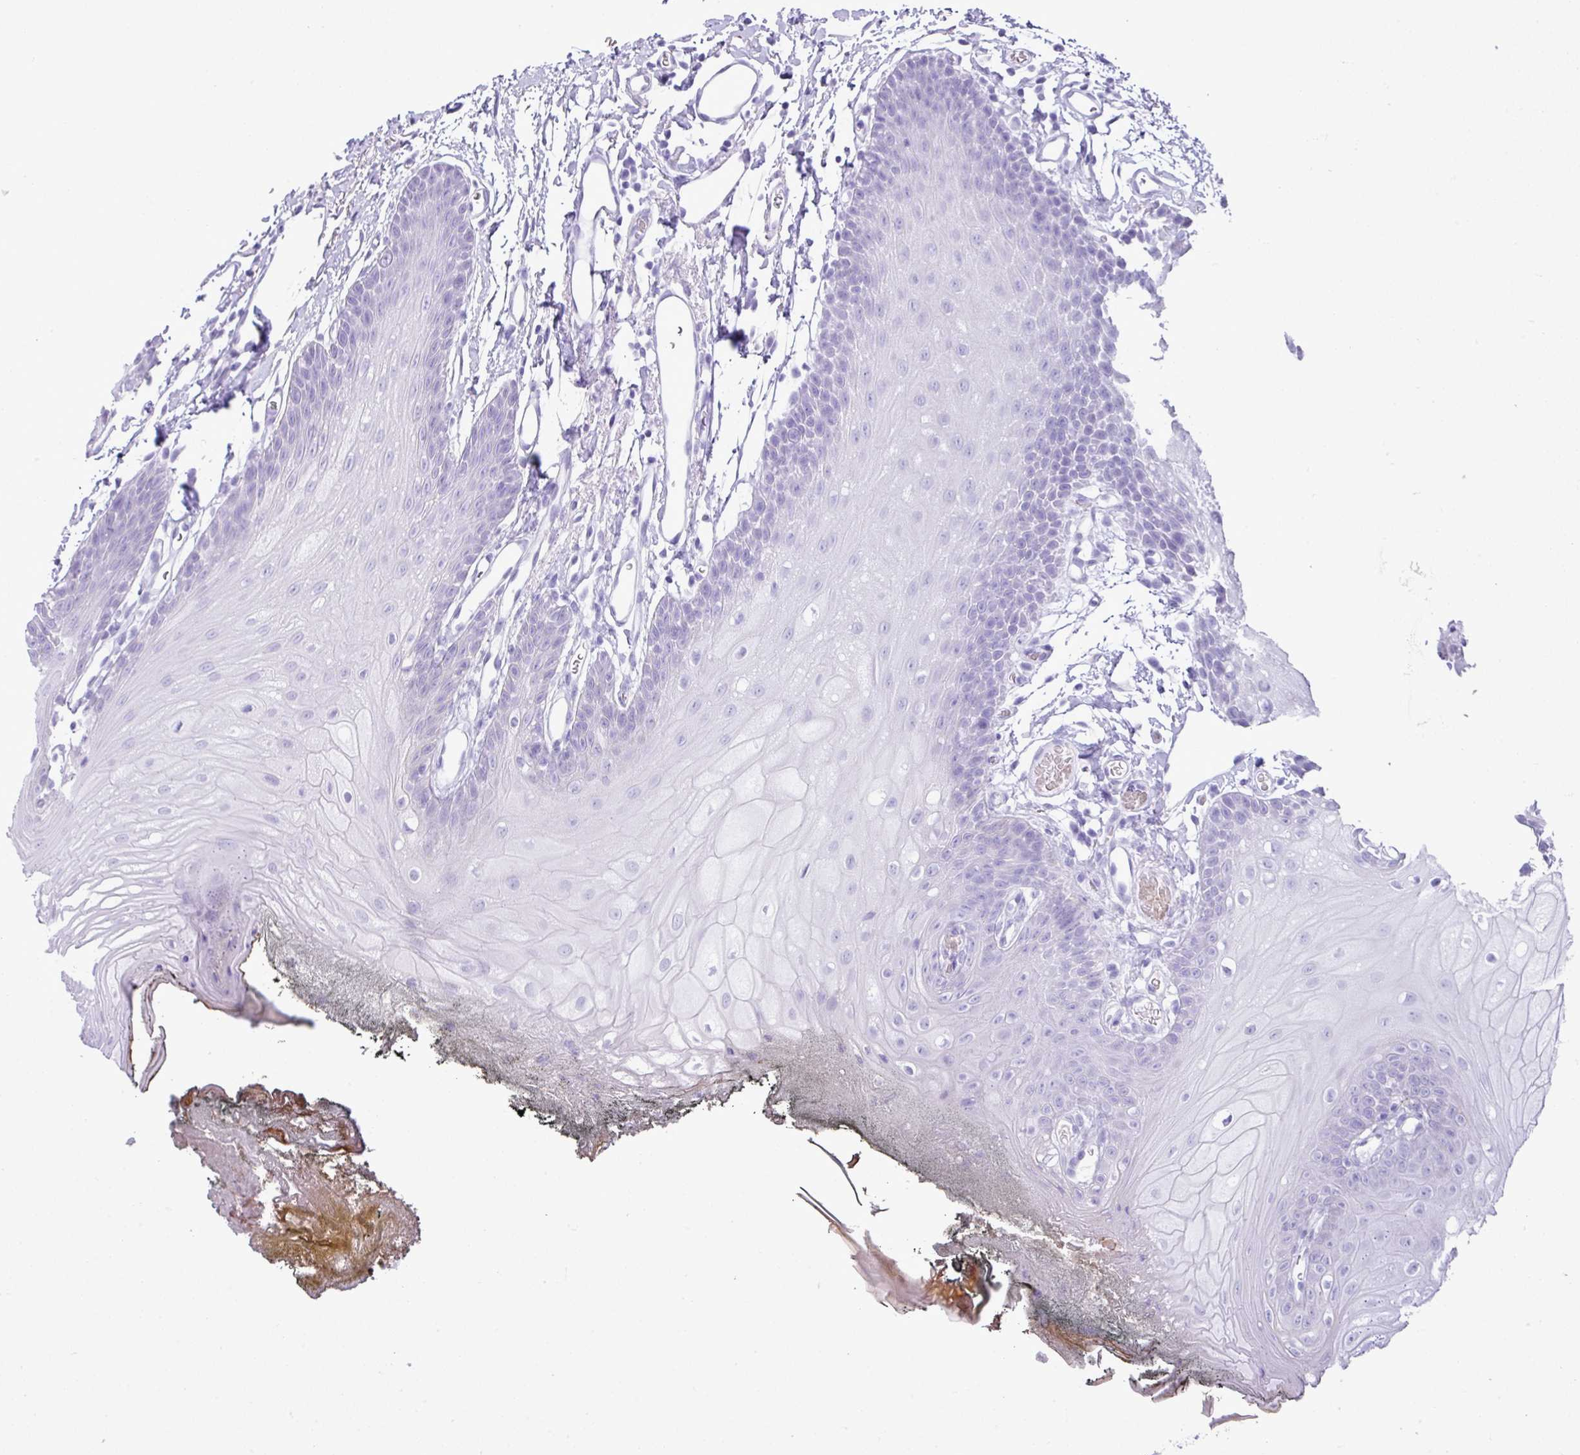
{"staining": {"intensity": "negative", "quantity": "none", "location": "none"}, "tissue": "oral mucosa", "cell_type": "Squamous epithelial cells", "image_type": "normal", "snomed": [{"axis": "morphology", "description": "Normal tissue, NOS"}, {"axis": "morphology", "description": "Squamous cell carcinoma, NOS"}, {"axis": "topography", "description": "Oral tissue"}, {"axis": "topography", "description": "Head-Neck"}], "caption": "A histopathology image of oral mucosa stained for a protein displays no brown staining in squamous epithelial cells.", "gene": "ZSCAN5A", "patient": {"sex": "female", "age": 81}}